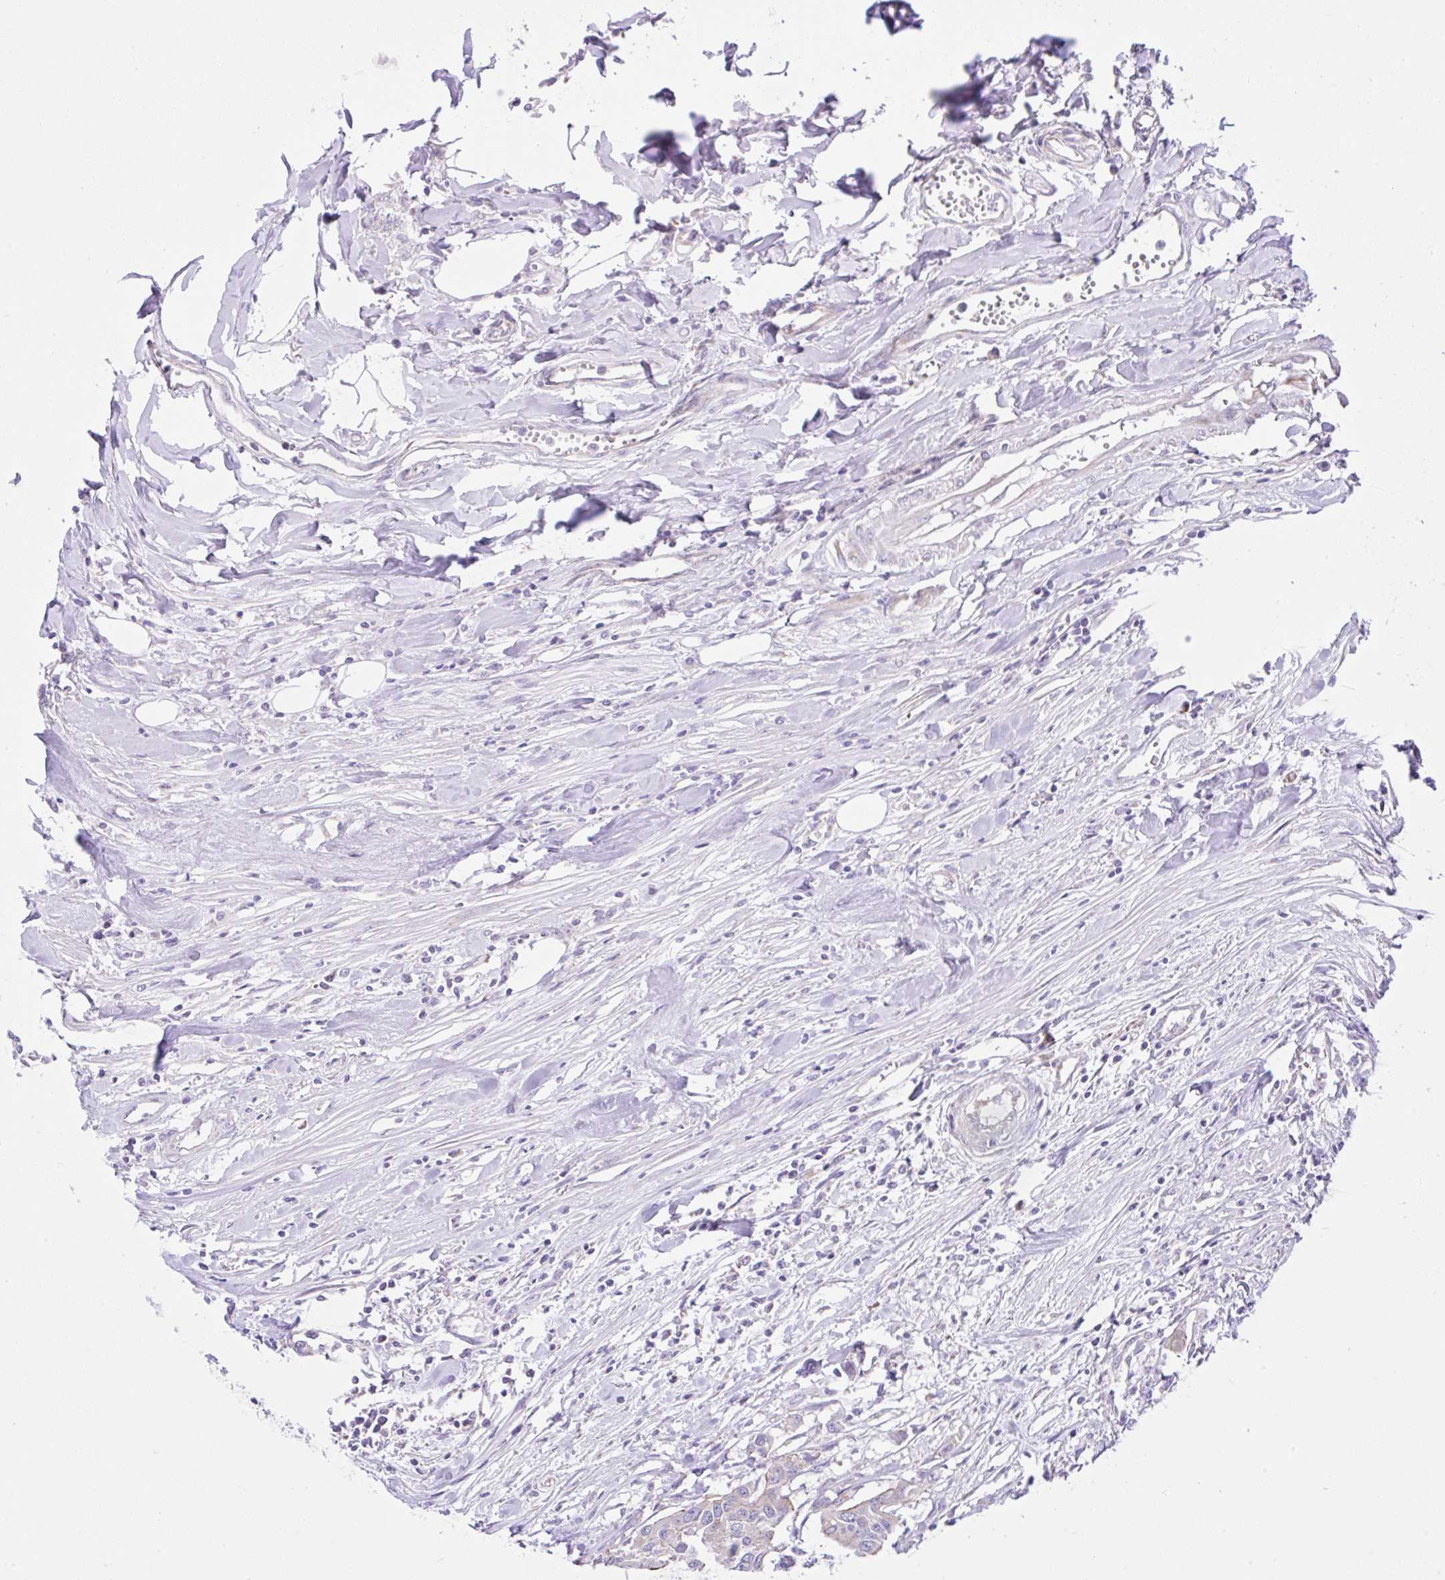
{"staining": {"intensity": "negative", "quantity": "none", "location": "none"}, "tissue": "colorectal cancer", "cell_type": "Tumor cells", "image_type": "cancer", "snomed": [{"axis": "morphology", "description": "Adenocarcinoma, NOS"}, {"axis": "topography", "description": "Colon"}], "caption": "DAB (3,3'-diaminobenzidine) immunohistochemical staining of human adenocarcinoma (colorectal) shows no significant staining in tumor cells.", "gene": "NDUFS2", "patient": {"sex": "male", "age": 77}}